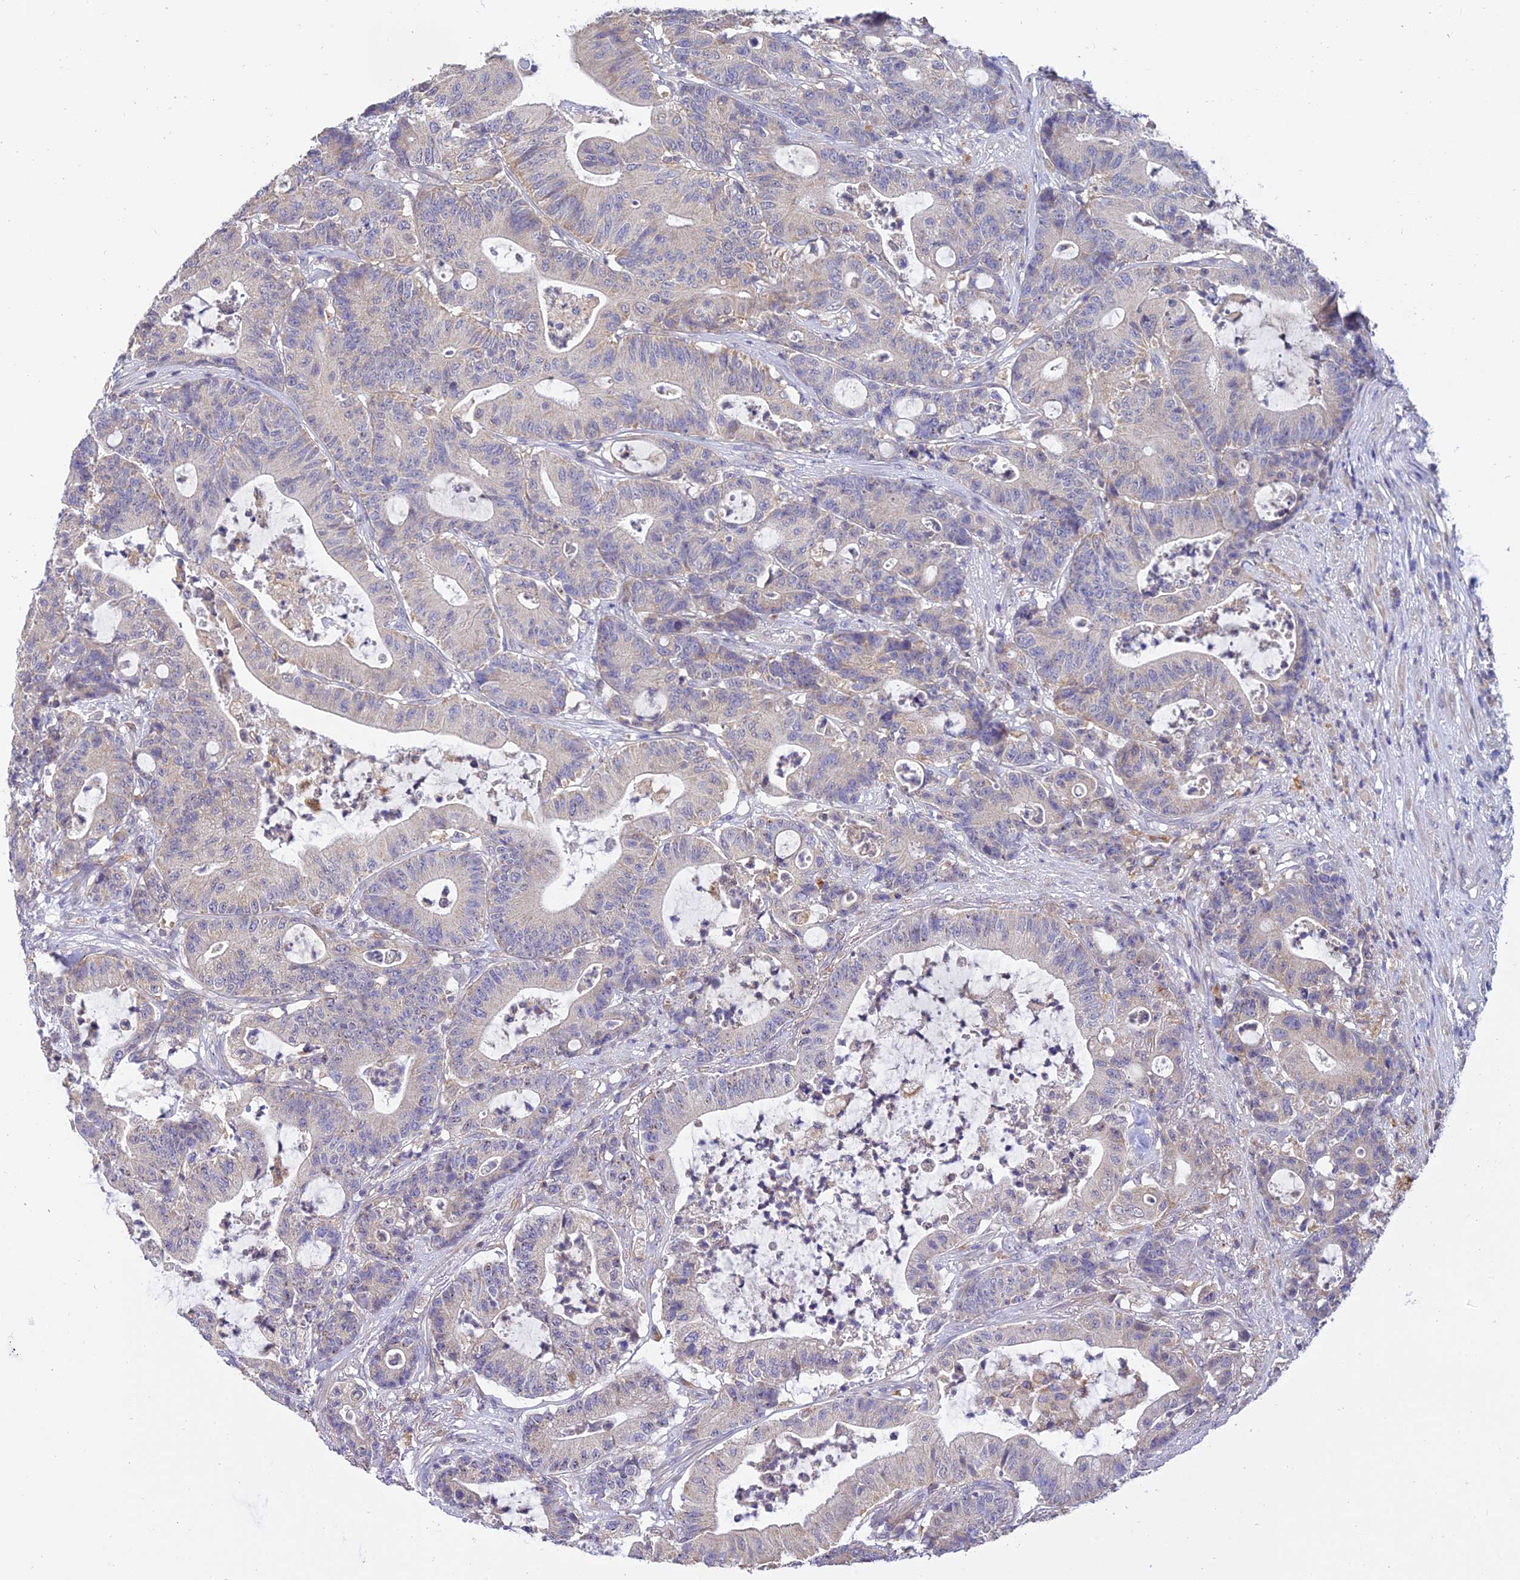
{"staining": {"intensity": "negative", "quantity": "none", "location": "none"}, "tissue": "colorectal cancer", "cell_type": "Tumor cells", "image_type": "cancer", "snomed": [{"axis": "morphology", "description": "Adenocarcinoma, NOS"}, {"axis": "topography", "description": "Colon"}], "caption": "Tumor cells are negative for protein expression in human colorectal cancer (adenocarcinoma). (DAB (3,3'-diaminobenzidine) immunohistochemistry visualized using brightfield microscopy, high magnification).", "gene": "ARL8B", "patient": {"sex": "female", "age": 84}}